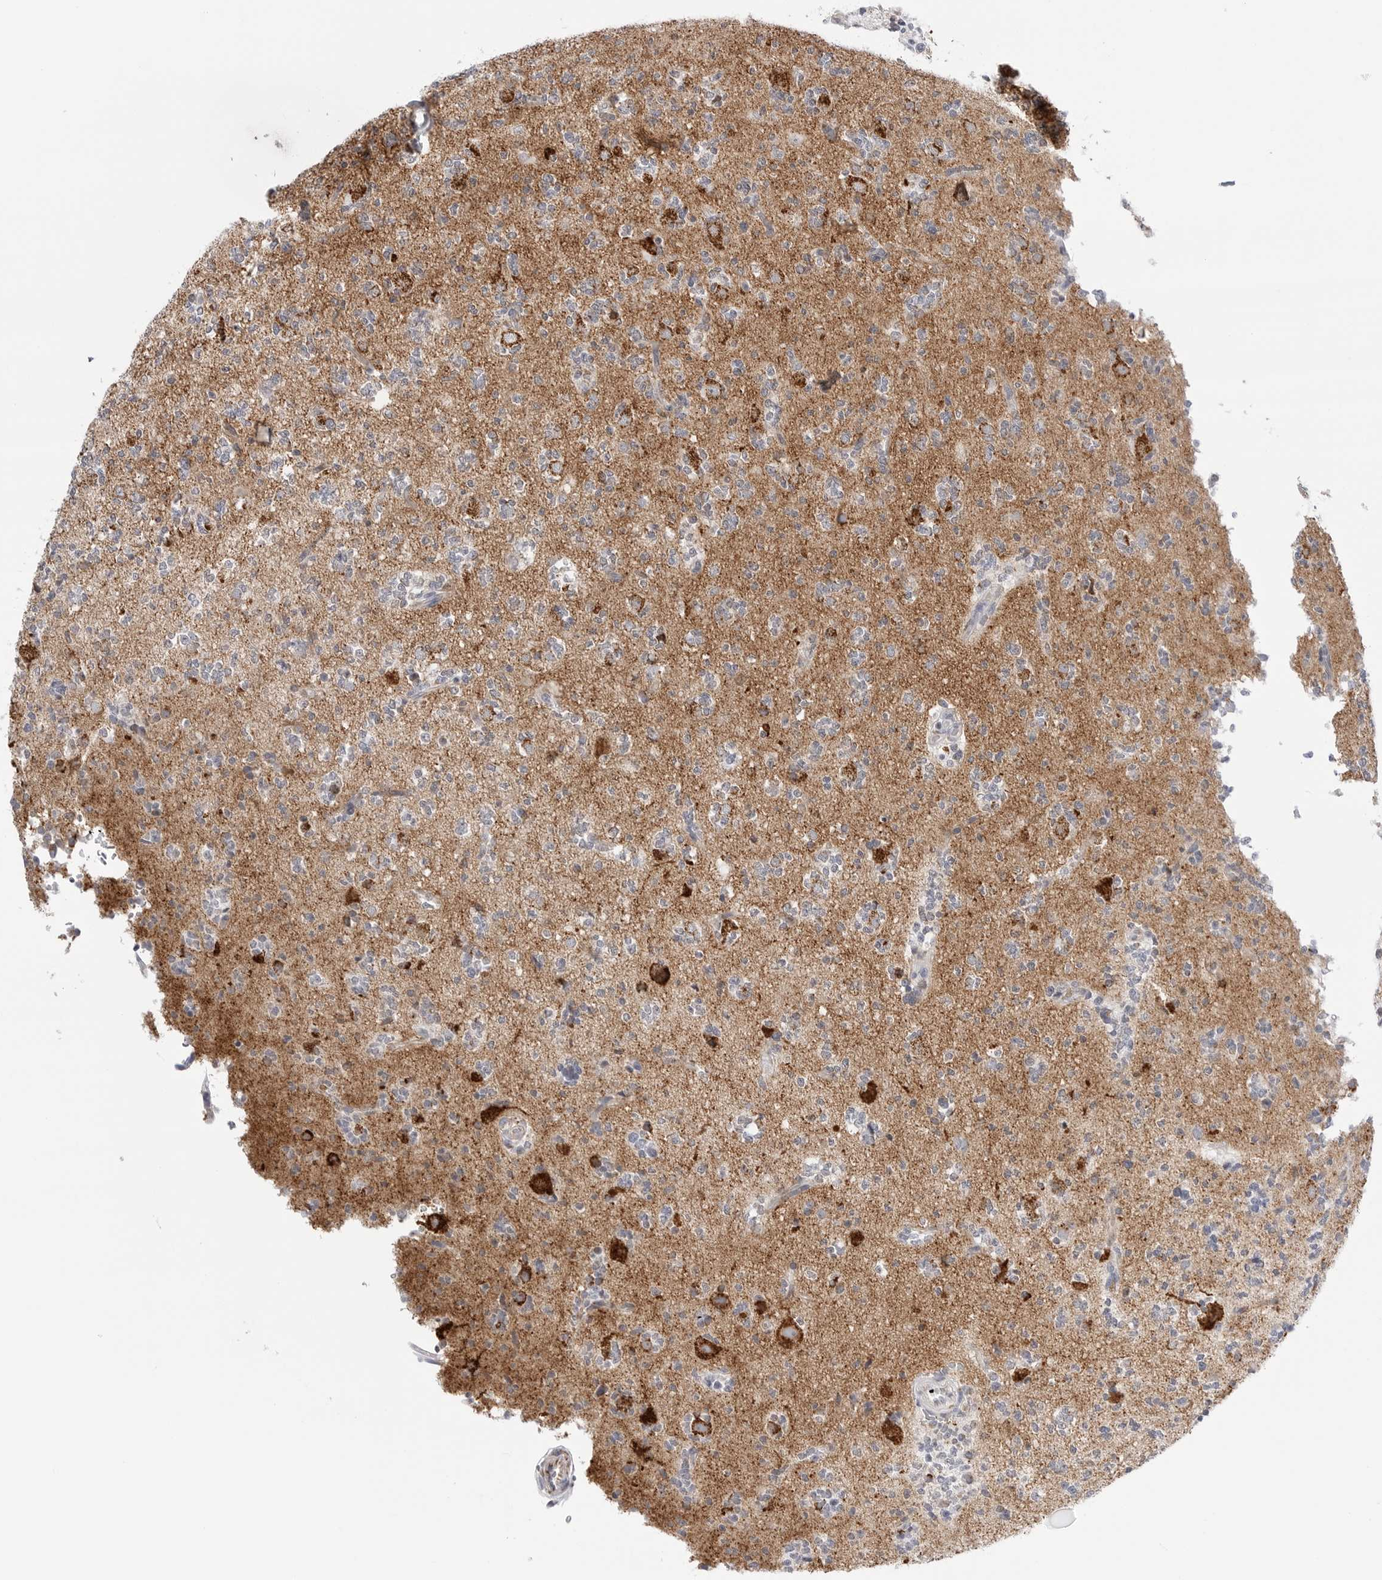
{"staining": {"intensity": "weak", "quantity": "<25%", "location": "cytoplasmic/membranous"}, "tissue": "glioma", "cell_type": "Tumor cells", "image_type": "cancer", "snomed": [{"axis": "morphology", "description": "Glioma, malignant, High grade"}, {"axis": "topography", "description": "Brain"}], "caption": "An IHC micrograph of malignant glioma (high-grade) is shown. There is no staining in tumor cells of malignant glioma (high-grade).", "gene": "ATP5IF1", "patient": {"sex": "female", "age": 62}}